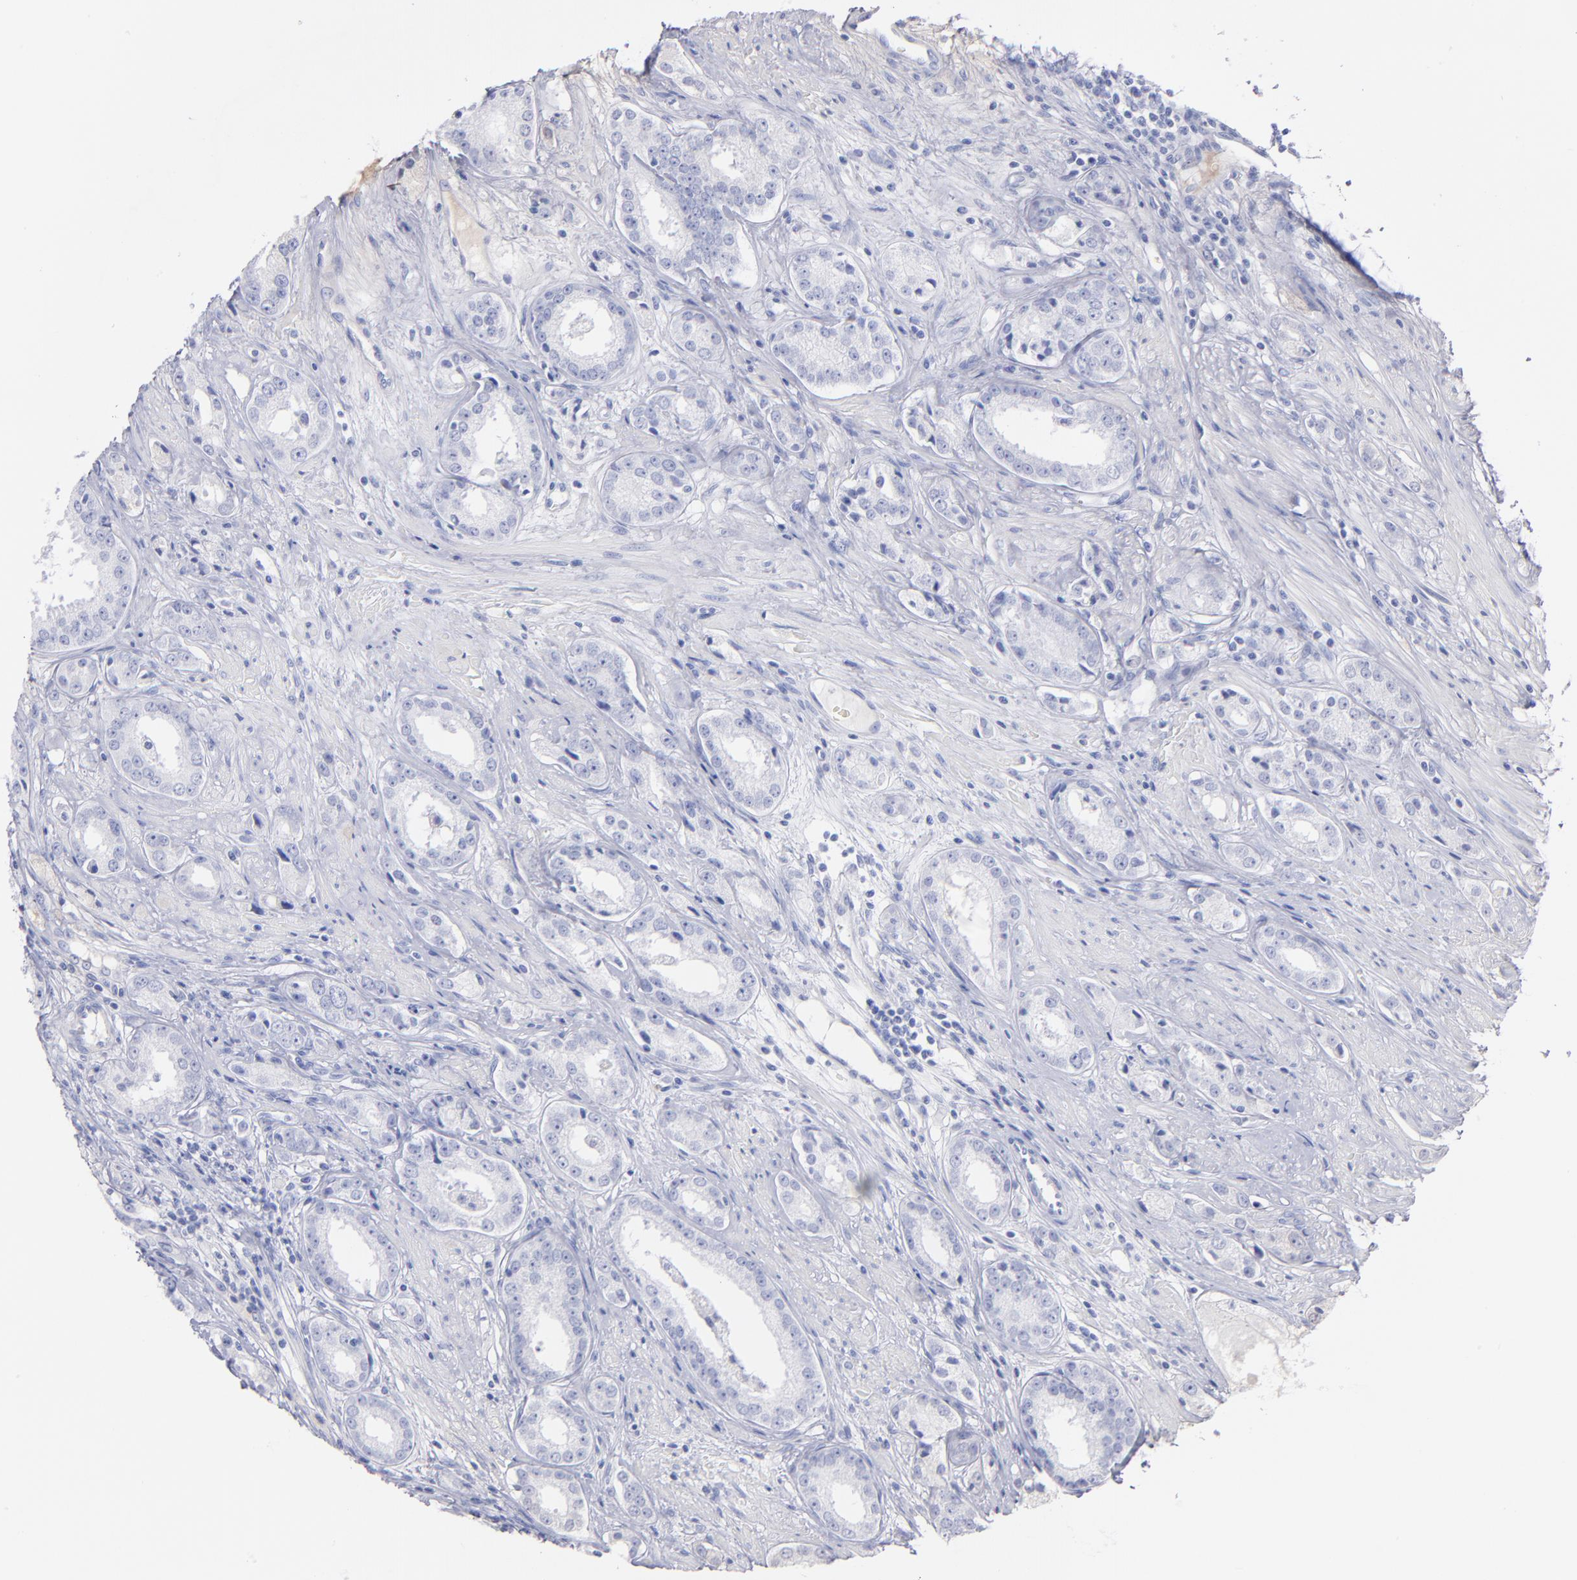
{"staining": {"intensity": "negative", "quantity": "none", "location": "none"}, "tissue": "prostate cancer", "cell_type": "Tumor cells", "image_type": "cancer", "snomed": [{"axis": "morphology", "description": "Adenocarcinoma, Medium grade"}, {"axis": "topography", "description": "Prostate"}], "caption": "IHC photomicrograph of neoplastic tissue: medium-grade adenocarcinoma (prostate) stained with DAB (3,3'-diaminobenzidine) reveals no significant protein expression in tumor cells.", "gene": "HP", "patient": {"sex": "male", "age": 53}}